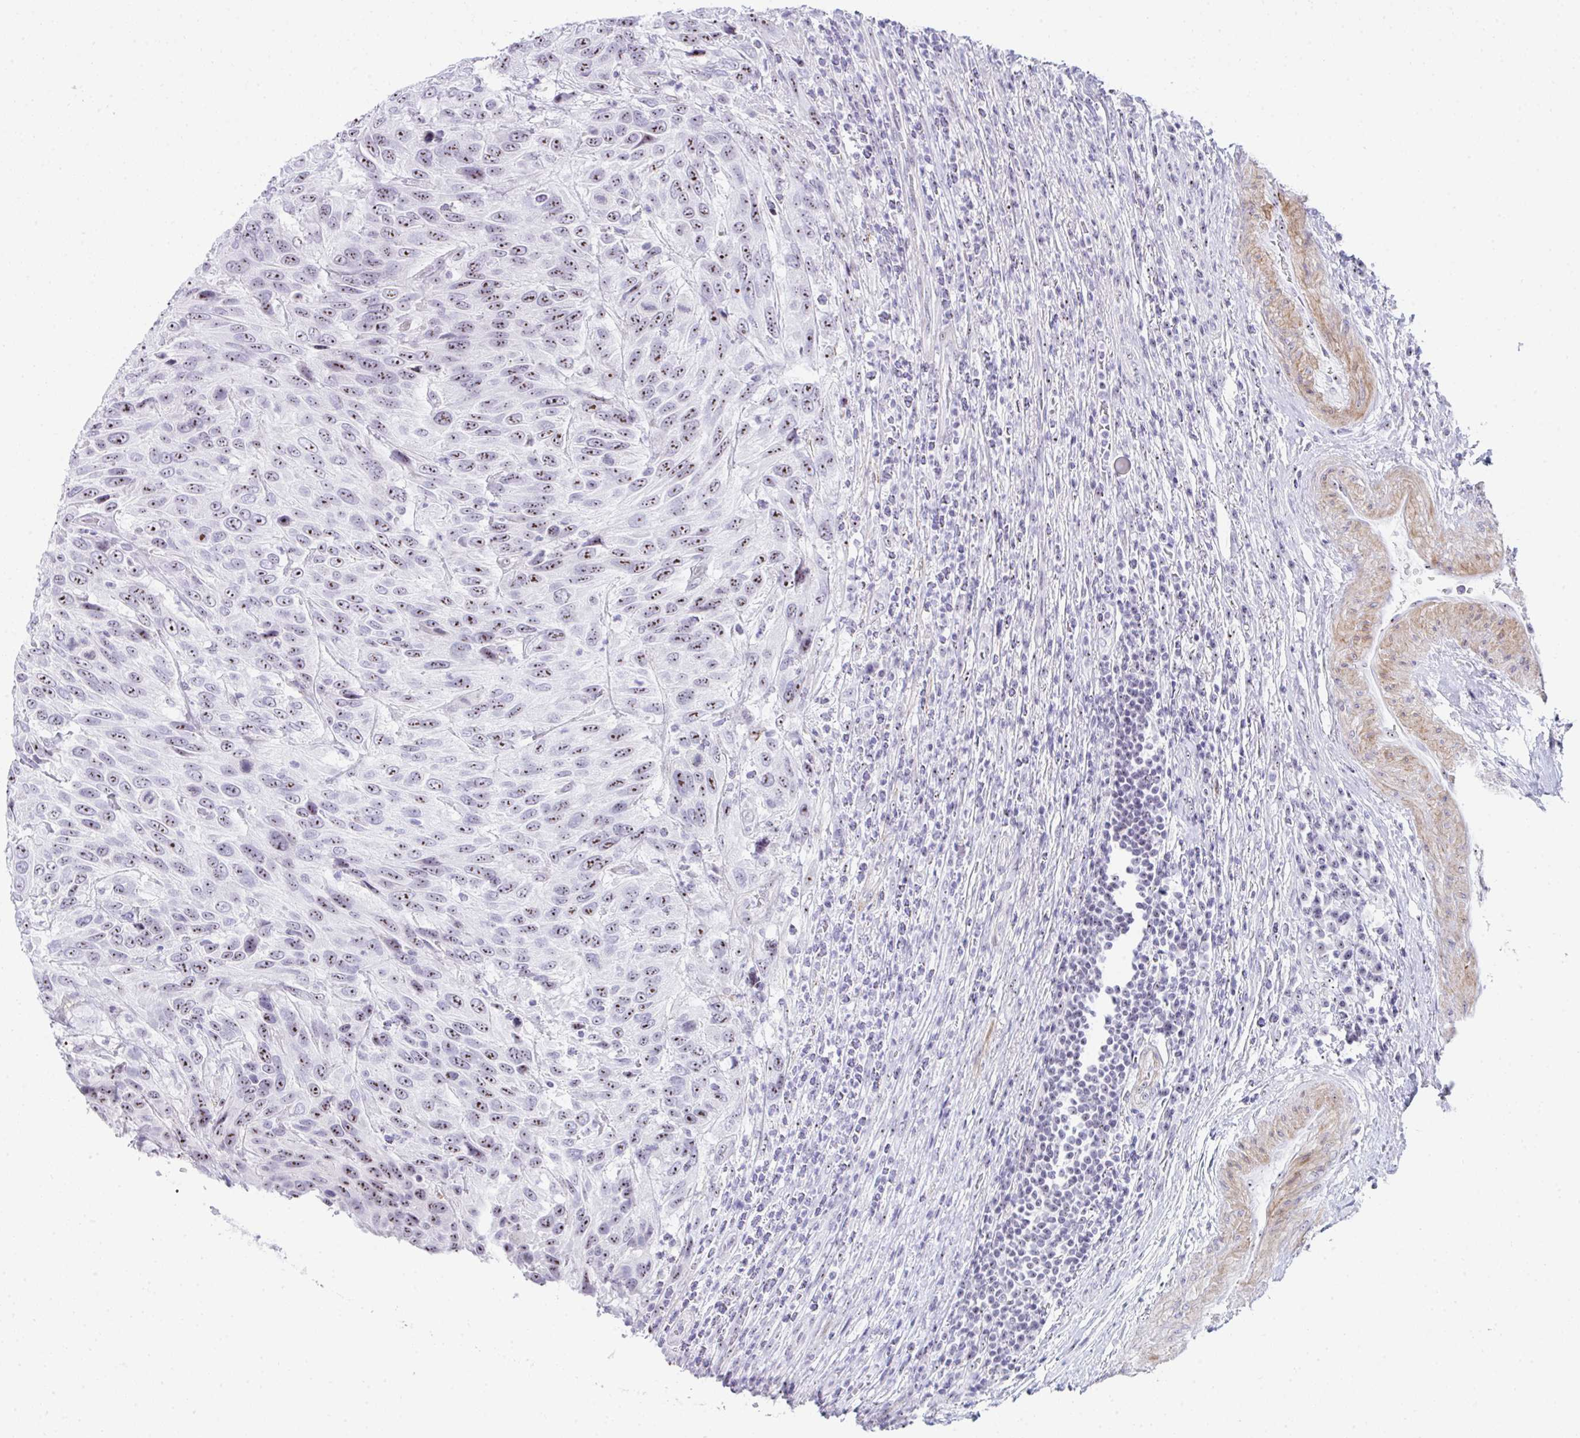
{"staining": {"intensity": "moderate", "quantity": ">75%", "location": "nuclear"}, "tissue": "urothelial cancer", "cell_type": "Tumor cells", "image_type": "cancer", "snomed": [{"axis": "morphology", "description": "Urothelial carcinoma, High grade"}, {"axis": "topography", "description": "Urinary bladder"}], "caption": "The photomicrograph demonstrates staining of high-grade urothelial carcinoma, revealing moderate nuclear protein expression (brown color) within tumor cells.", "gene": "NOP10", "patient": {"sex": "female", "age": 70}}